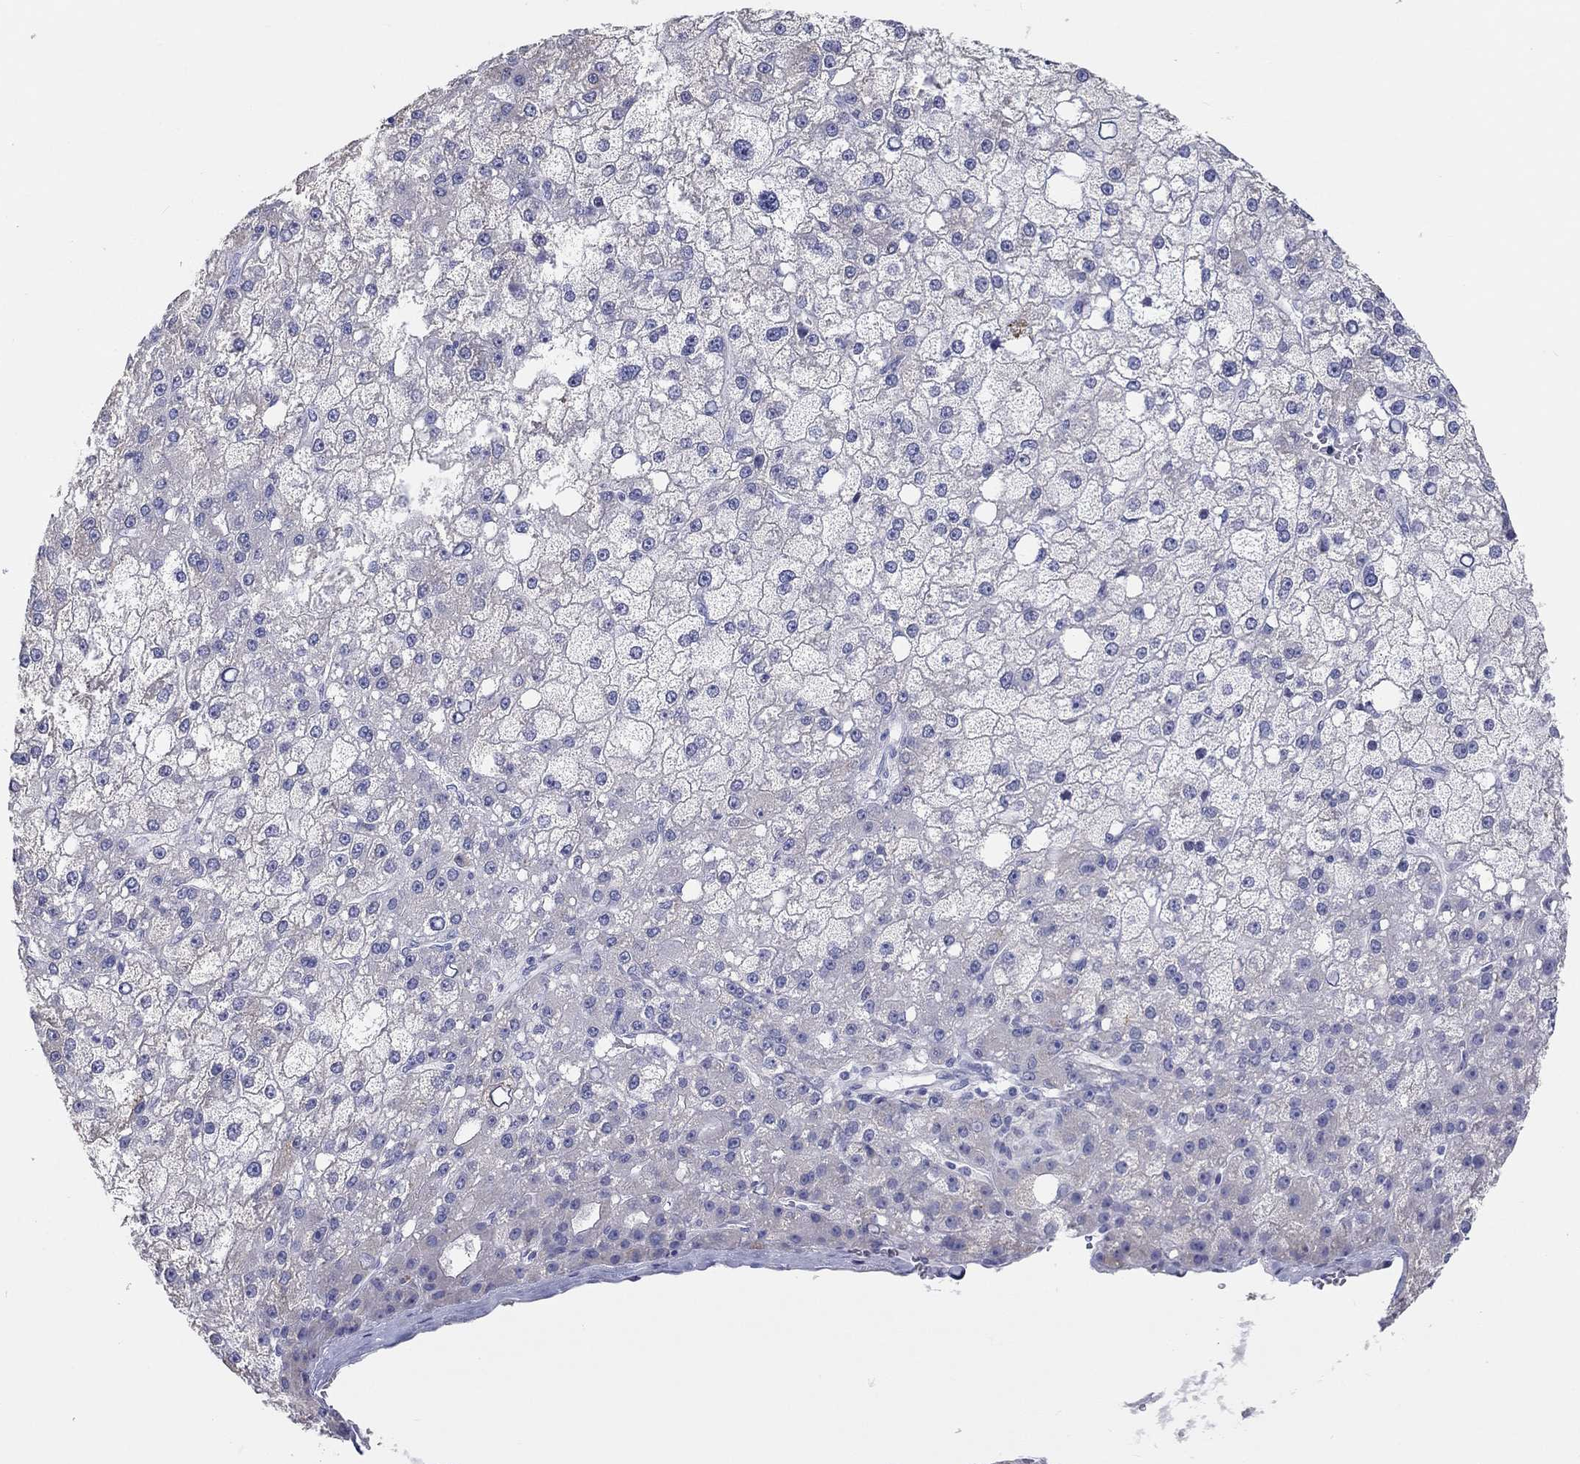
{"staining": {"intensity": "negative", "quantity": "none", "location": "none"}, "tissue": "liver cancer", "cell_type": "Tumor cells", "image_type": "cancer", "snomed": [{"axis": "morphology", "description": "Carcinoma, Hepatocellular, NOS"}, {"axis": "topography", "description": "Liver"}], "caption": "This image is of liver hepatocellular carcinoma stained with immunohistochemistry (IHC) to label a protein in brown with the nuclei are counter-stained blue. There is no staining in tumor cells.", "gene": "LRRC4C", "patient": {"sex": "male", "age": 67}}